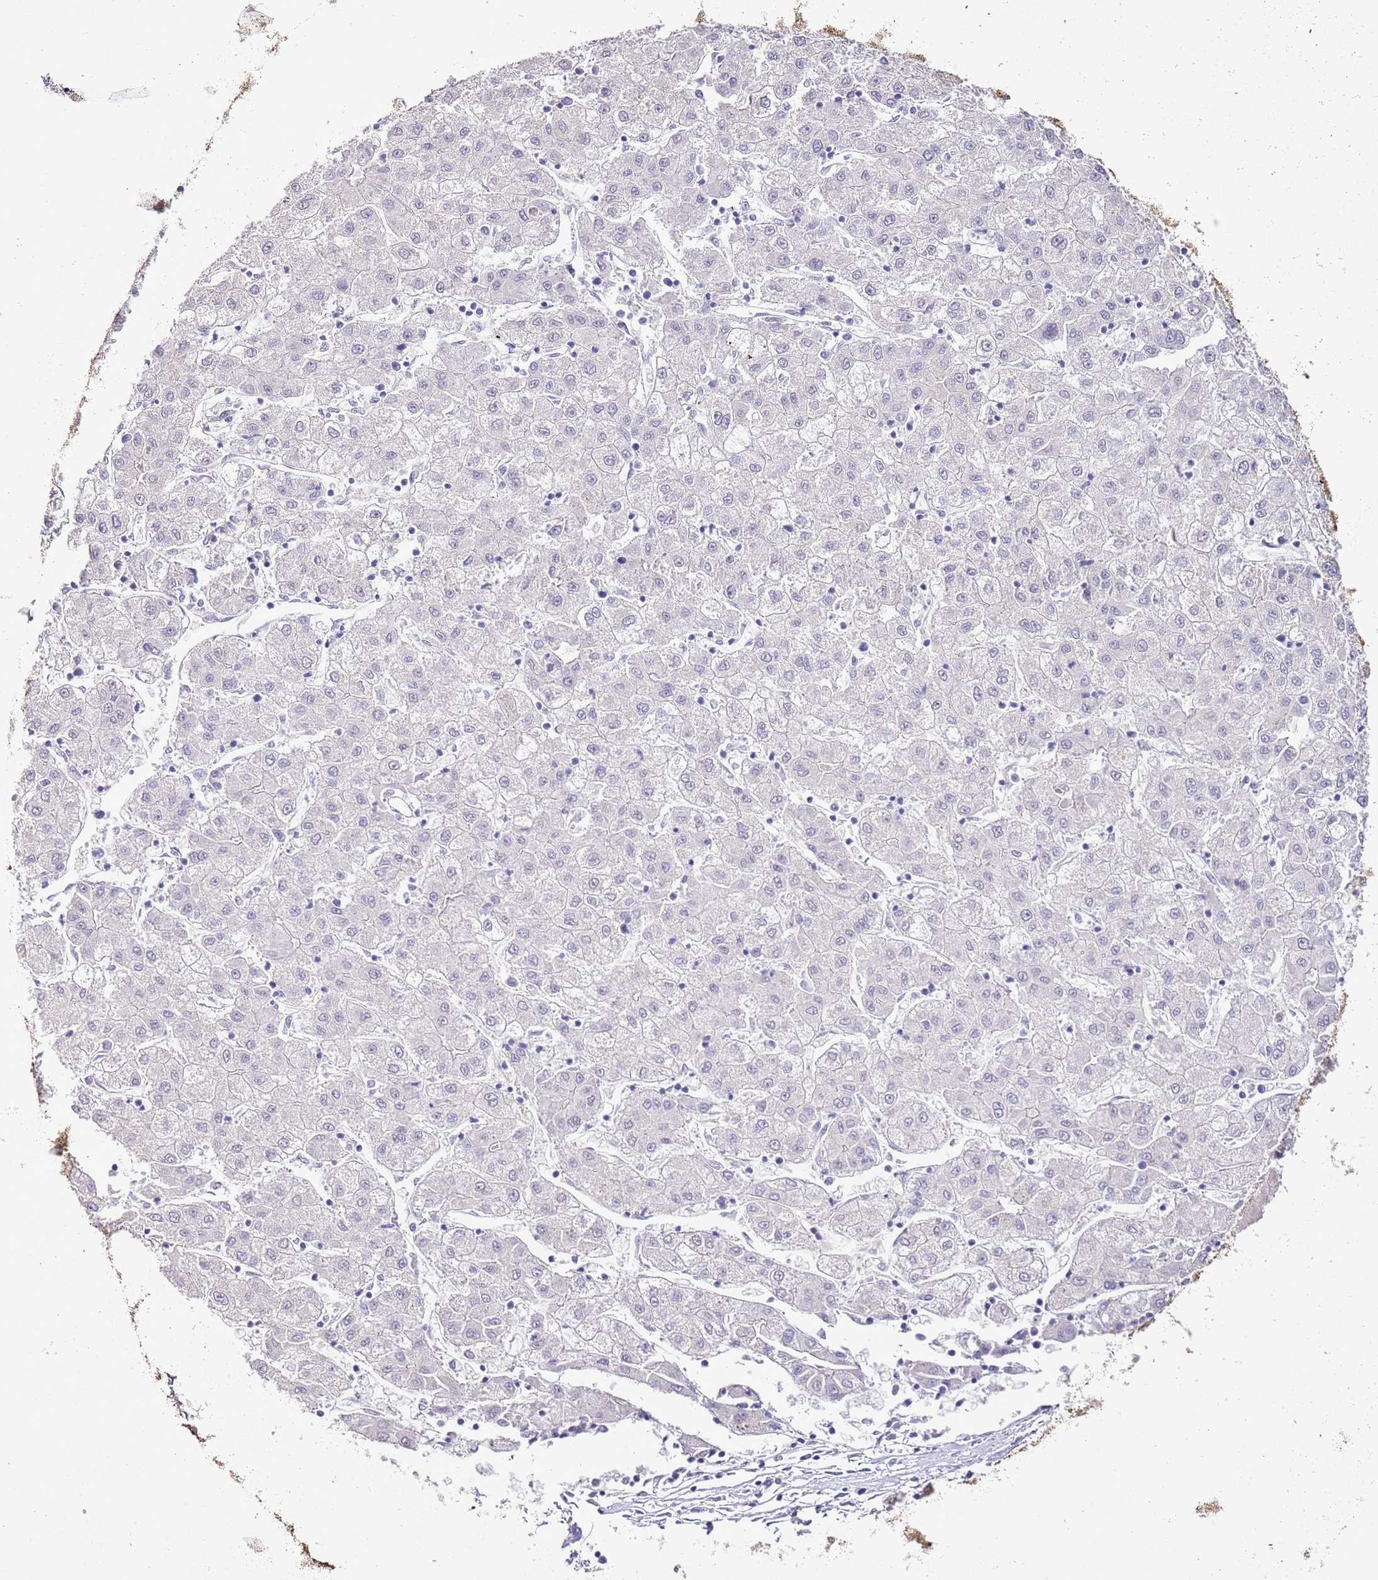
{"staining": {"intensity": "negative", "quantity": "none", "location": "none"}, "tissue": "liver cancer", "cell_type": "Tumor cells", "image_type": "cancer", "snomed": [{"axis": "morphology", "description": "Carcinoma, Hepatocellular, NOS"}, {"axis": "topography", "description": "Liver"}], "caption": "Immunohistochemical staining of liver cancer demonstrates no significant expression in tumor cells.", "gene": "IZUMO4", "patient": {"sex": "male", "age": 72}}